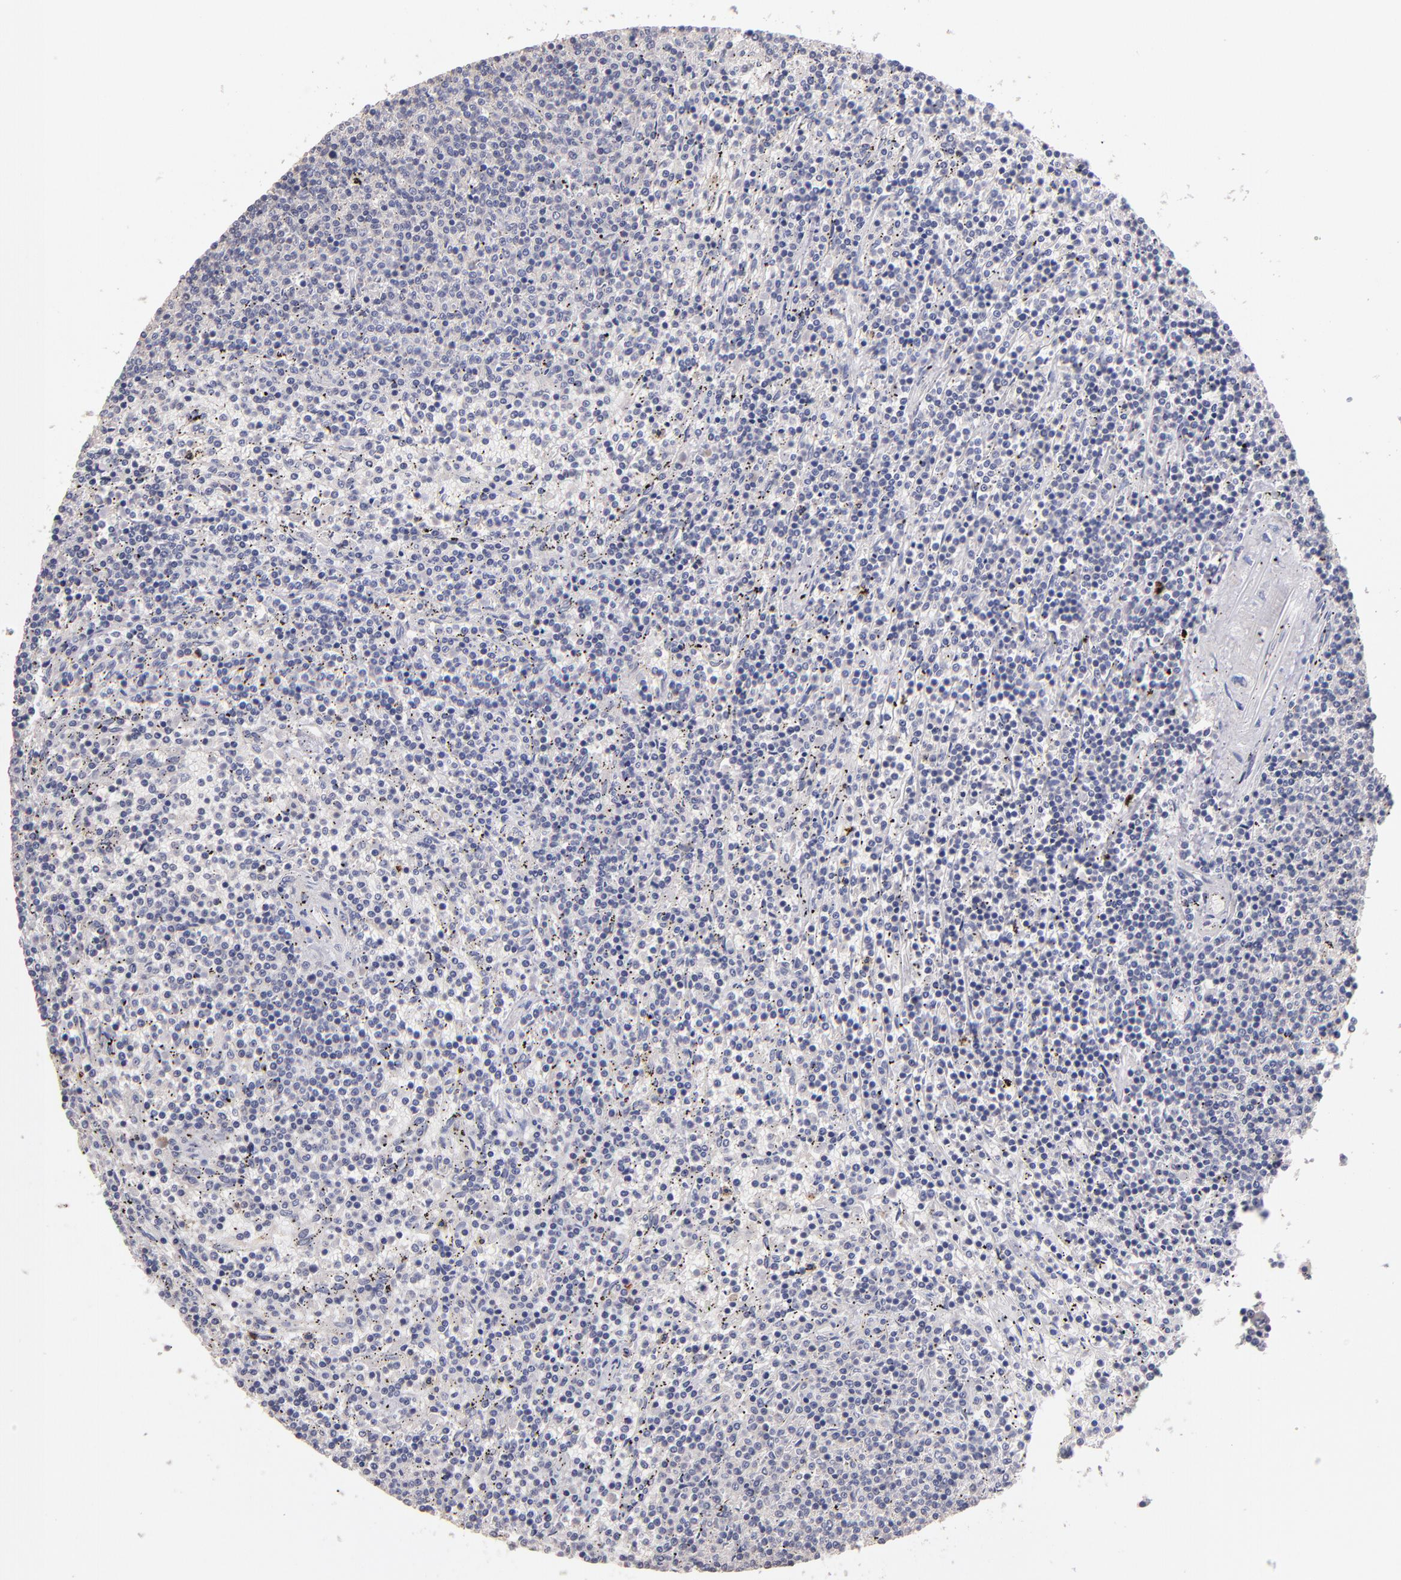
{"staining": {"intensity": "negative", "quantity": "none", "location": "none"}, "tissue": "lymphoma", "cell_type": "Tumor cells", "image_type": "cancer", "snomed": [{"axis": "morphology", "description": "Malignant lymphoma, non-Hodgkin's type, Low grade"}, {"axis": "topography", "description": "Spleen"}], "caption": "A high-resolution histopathology image shows immunohistochemistry staining of low-grade malignant lymphoma, non-Hodgkin's type, which shows no significant positivity in tumor cells. The staining is performed using DAB brown chromogen with nuclei counter-stained in using hematoxylin.", "gene": "MAGEE1", "patient": {"sex": "female", "age": 50}}